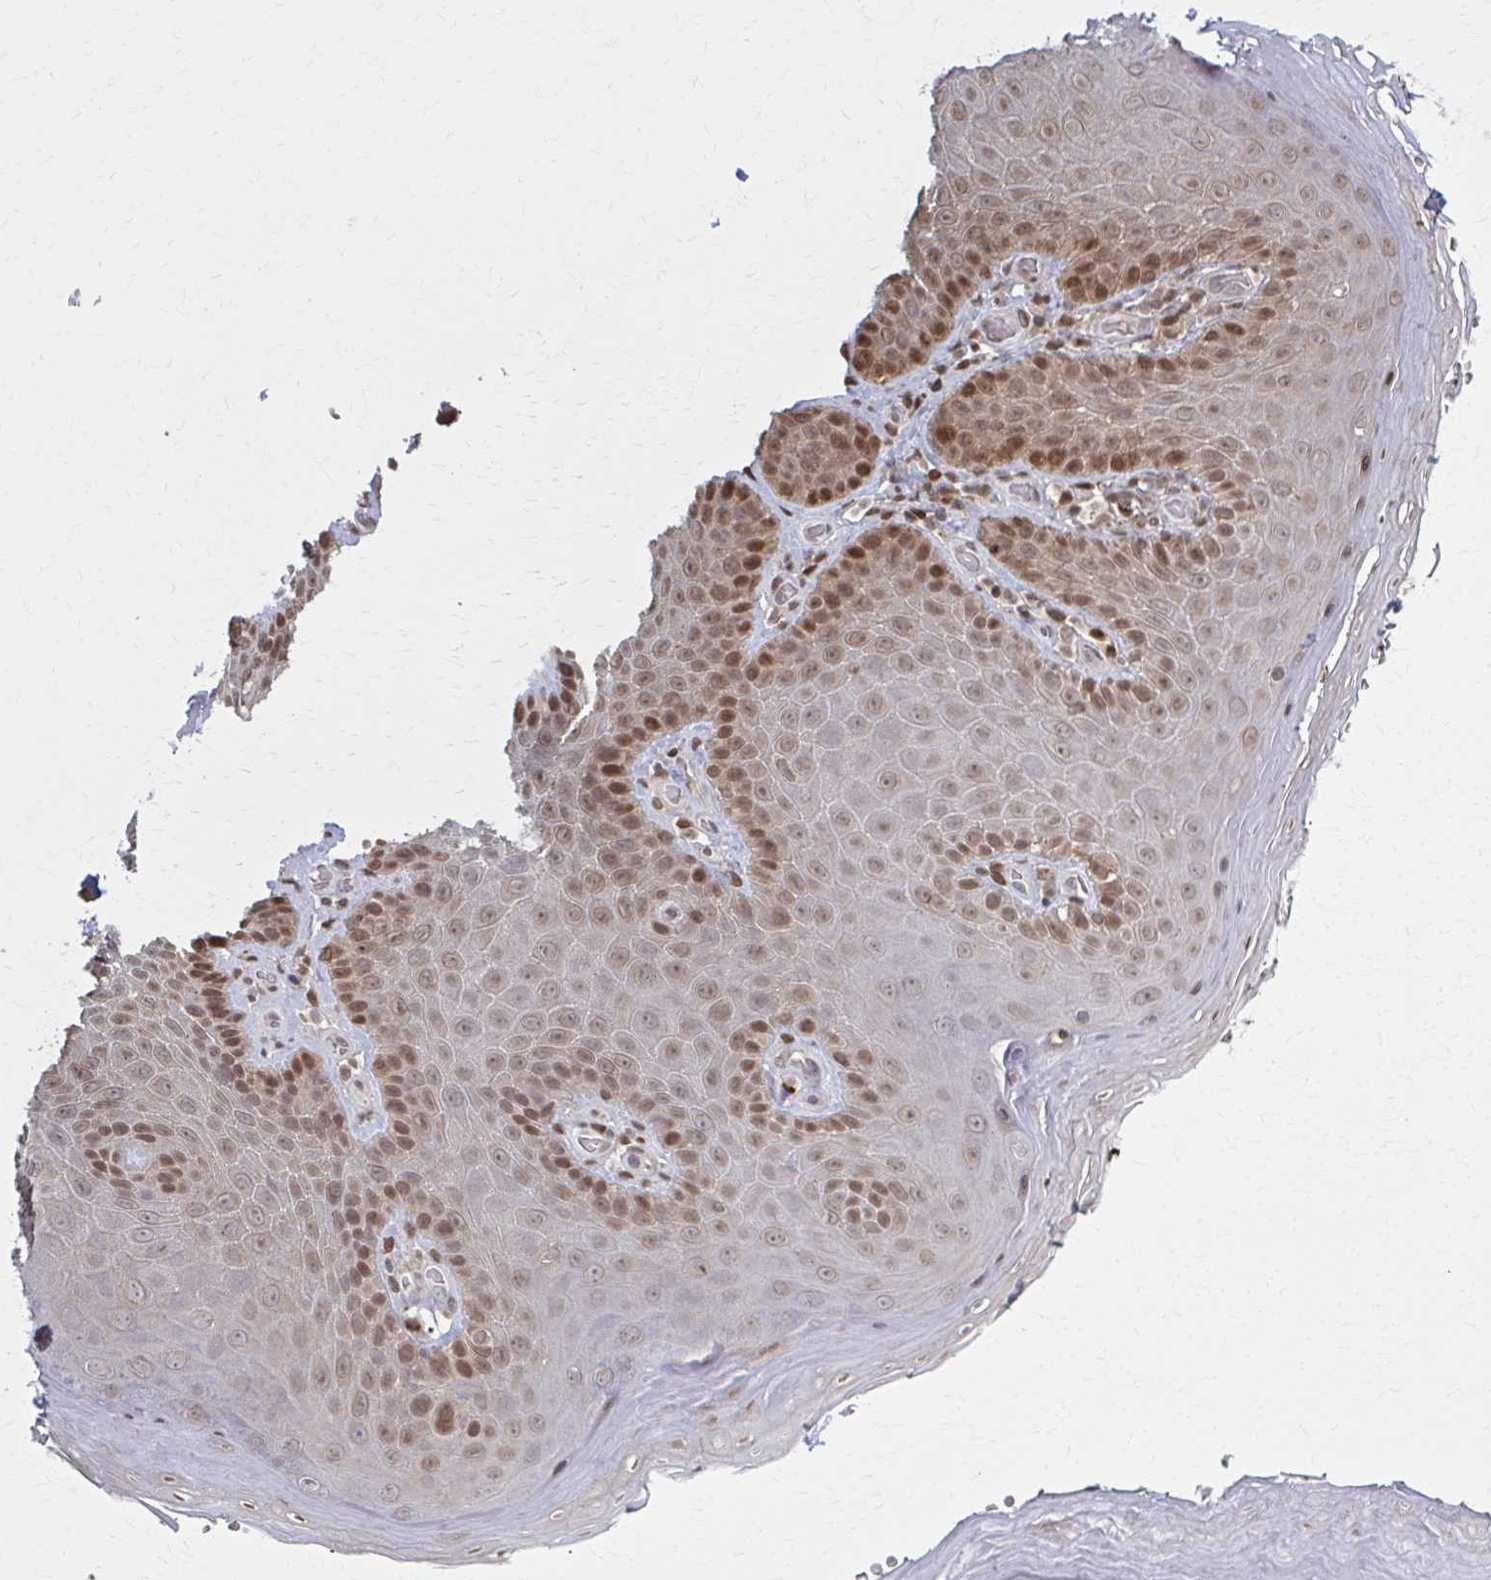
{"staining": {"intensity": "moderate", "quantity": "25%-75%", "location": "nuclear"}, "tissue": "skin", "cell_type": "Epidermal cells", "image_type": "normal", "snomed": [{"axis": "morphology", "description": "Normal tissue, NOS"}, {"axis": "topography", "description": "Anal"}, {"axis": "topography", "description": "Peripheral nerve tissue"}], "caption": "IHC image of normal skin: human skin stained using IHC exhibits medium levels of moderate protein expression localized specifically in the nuclear of epidermal cells, appearing as a nuclear brown color.", "gene": "MDH1", "patient": {"sex": "male", "age": 53}}